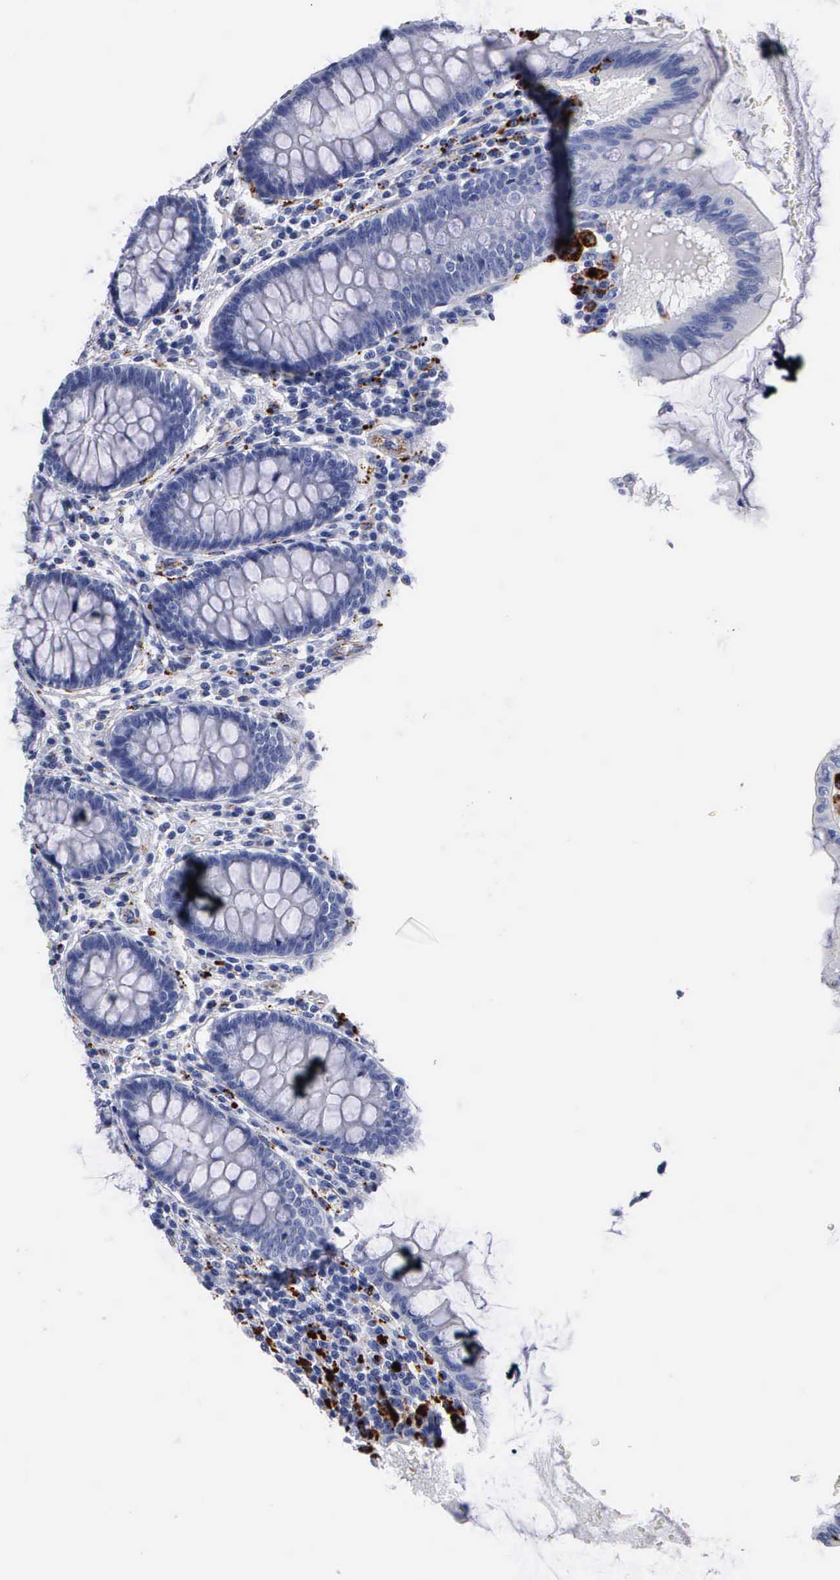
{"staining": {"intensity": "negative", "quantity": "none", "location": "none"}, "tissue": "colon", "cell_type": "Endothelial cells", "image_type": "normal", "snomed": [{"axis": "morphology", "description": "Normal tissue, NOS"}, {"axis": "topography", "description": "Colon"}], "caption": "The micrograph reveals no staining of endothelial cells in benign colon. The staining is performed using DAB (3,3'-diaminobenzidine) brown chromogen with nuclei counter-stained in using hematoxylin.", "gene": "CTSL", "patient": {"sex": "male", "age": 62}}